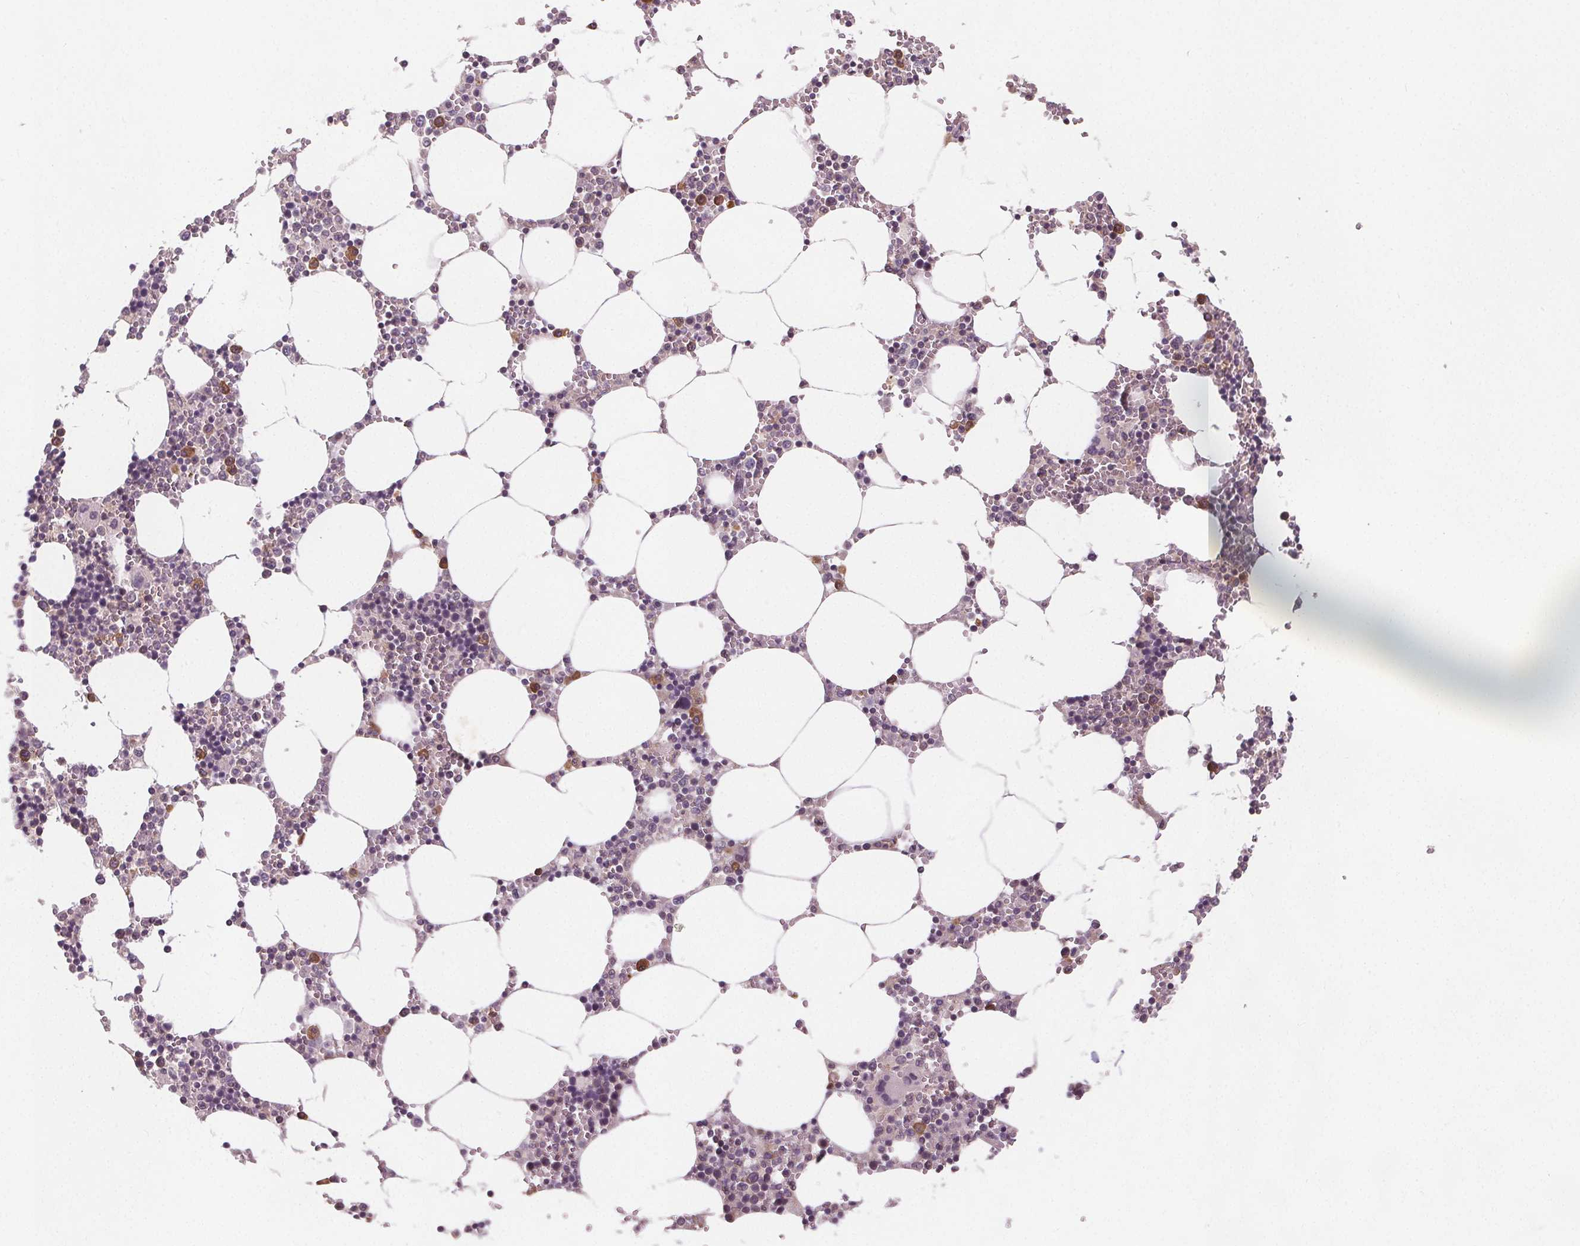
{"staining": {"intensity": "weak", "quantity": "<25%", "location": "cytoplasmic/membranous"}, "tissue": "bone marrow", "cell_type": "Hematopoietic cells", "image_type": "normal", "snomed": [{"axis": "morphology", "description": "Normal tissue, NOS"}, {"axis": "topography", "description": "Bone marrow"}], "caption": "Hematopoietic cells are negative for brown protein staining in benign bone marrow. (DAB immunohistochemistry (IHC) visualized using brightfield microscopy, high magnification).", "gene": "TMEM80", "patient": {"sex": "male", "age": 54}}